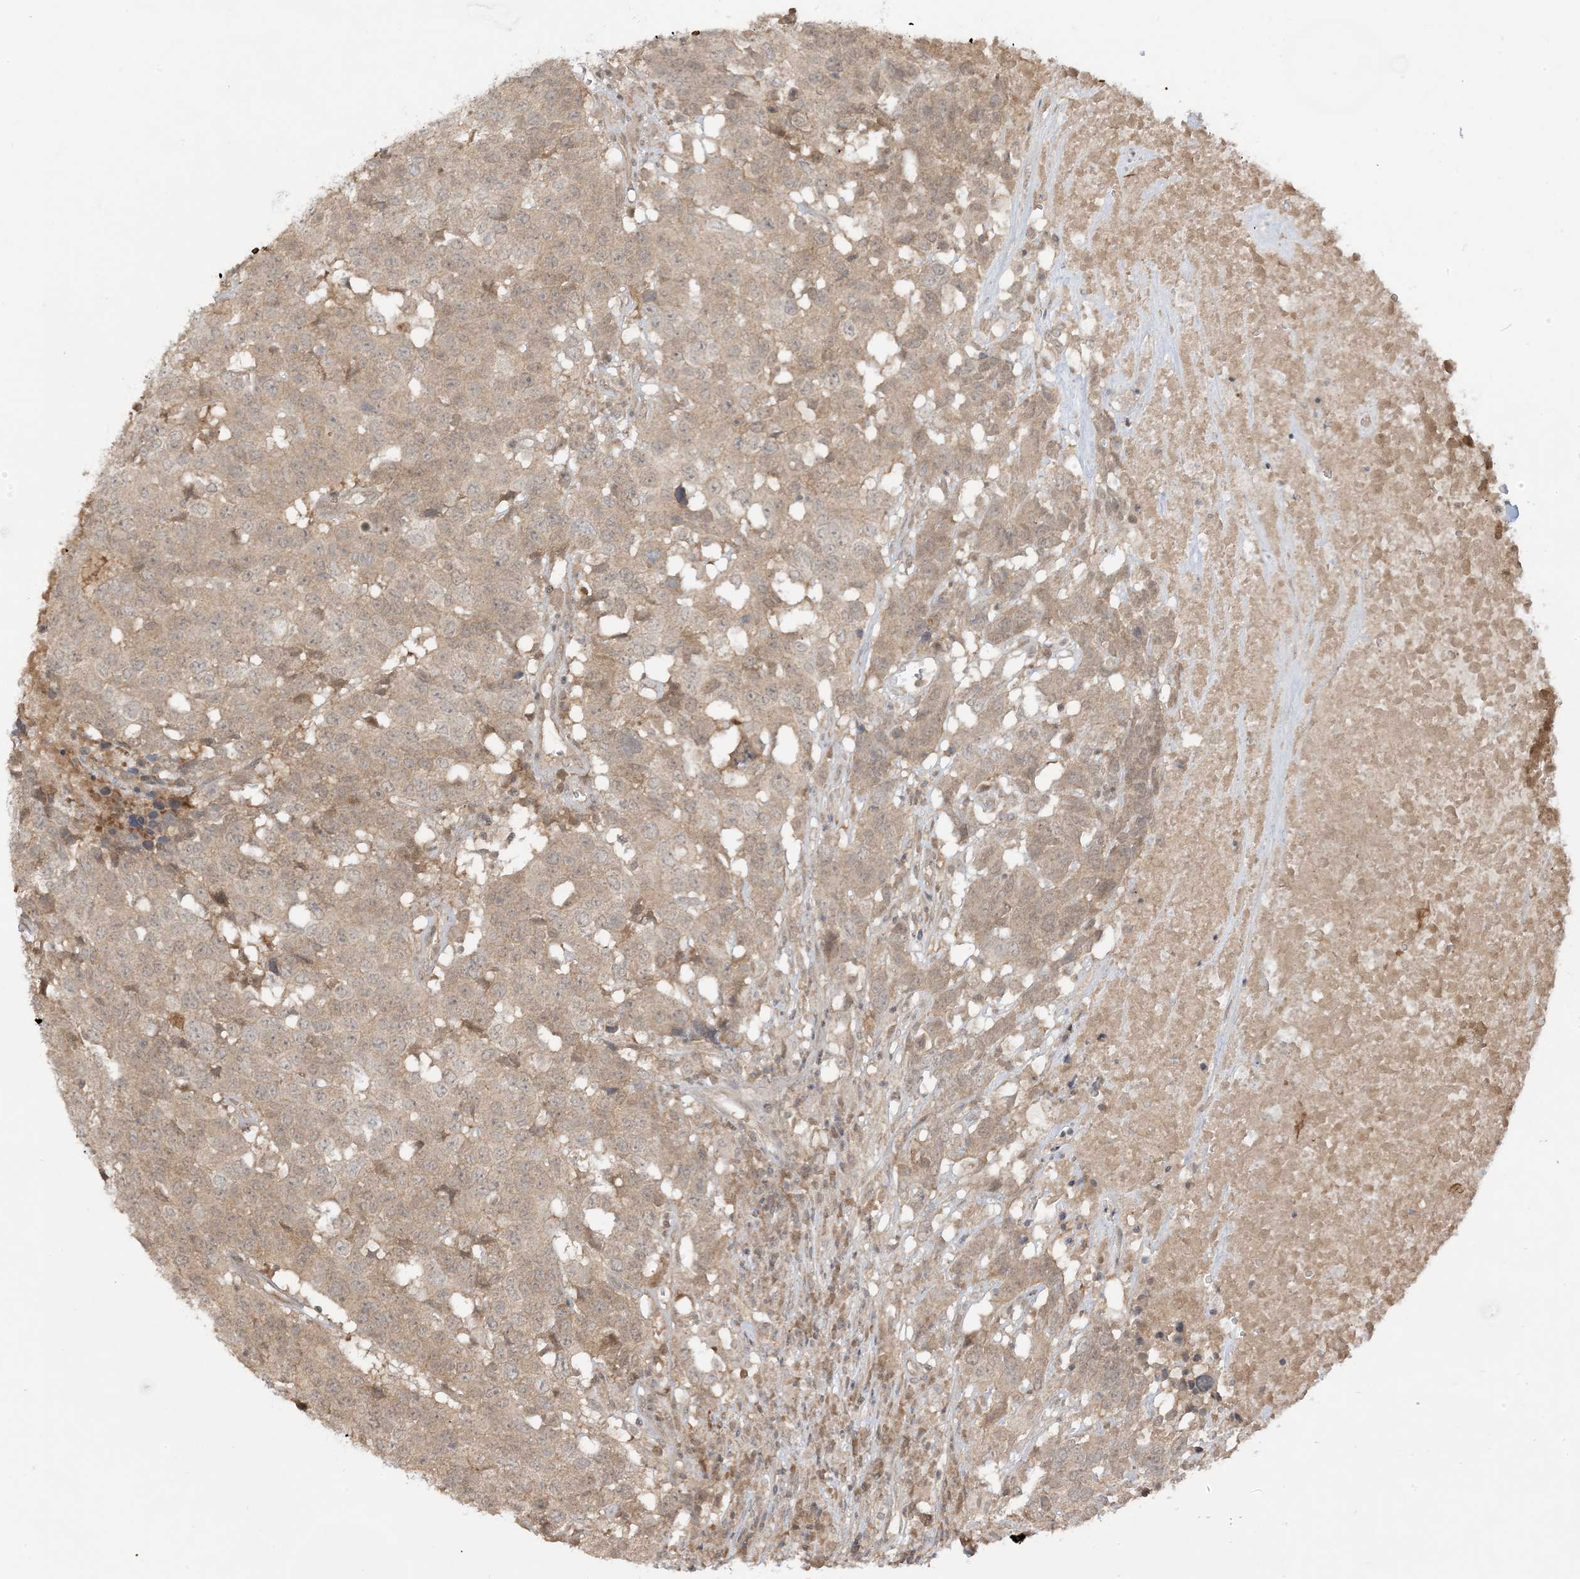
{"staining": {"intensity": "weak", "quantity": ">75%", "location": "cytoplasmic/membranous"}, "tissue": "head and neck cancer", "cell_type": "Tumor cells", "image_type": "cancer", "snomed": [{"axis": "morphology", "description": "Squamous cell carcinoma, NOS"}, {"axis": "topography", "description": "Head-Neck"}], "caption": "IHC (DAB (3,3'-diaminobenzidine)) staining of human head and neck cancer displays weak cytoplasmic/membranous protein positivity in approximately >75% of tumor cells.", "gene": "TBCC", "patient": {"sex": "male", "age": 66}}